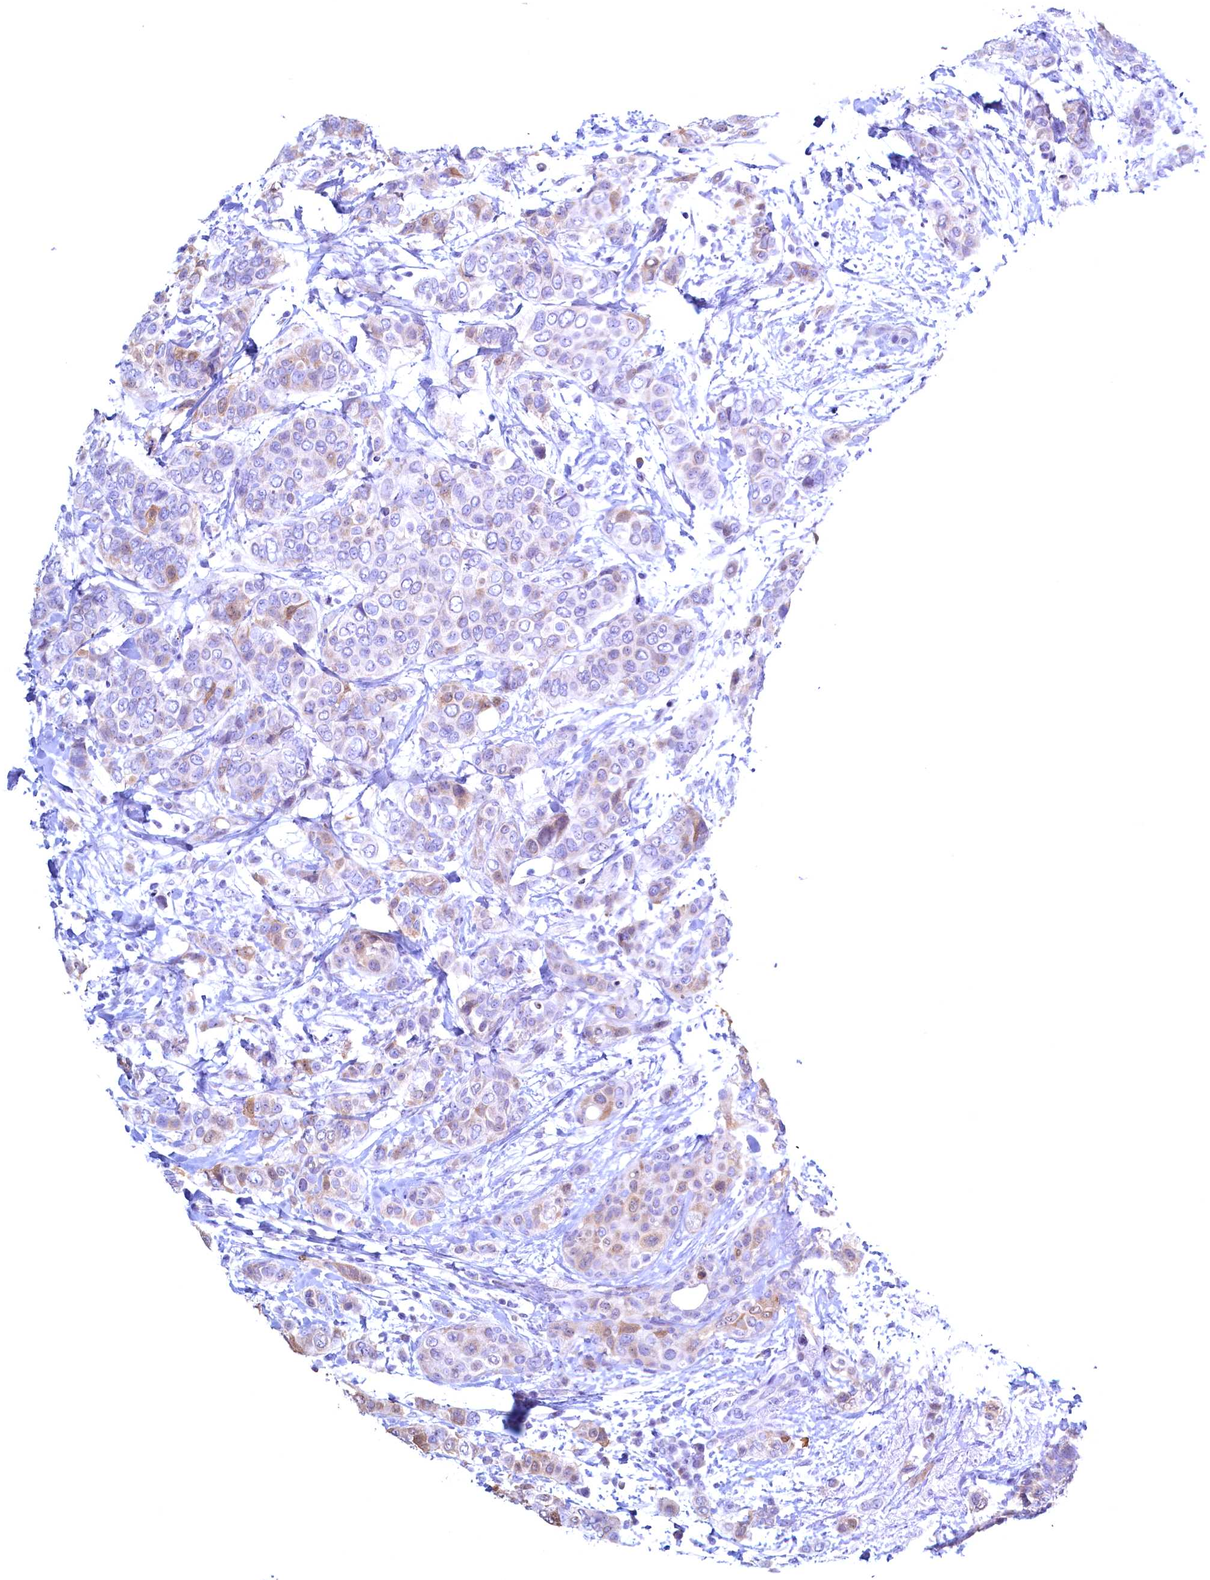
{"staining": {"intensity": "moderate", "quantity": "<25%", "location": "cytoplasmic/membranous"}, "tissue": "breast cancer", "cell_type": "Tumor cells", "image_type": "cancer", "snomed": [{"axis": "morphology", "description": "Lobular carcinoma"}, {"axis": "topography", "description": "Breast"}], "caption": "A brown stain highlights moderate cytoplasmic/membranous expression of a protein in lobular carcinoma (breast) tumor cells. (IHC, brightfield microscopy, high magnification).", "gene": "MAP1LC3A", "patient": {"sex": "female", "age": 51}}